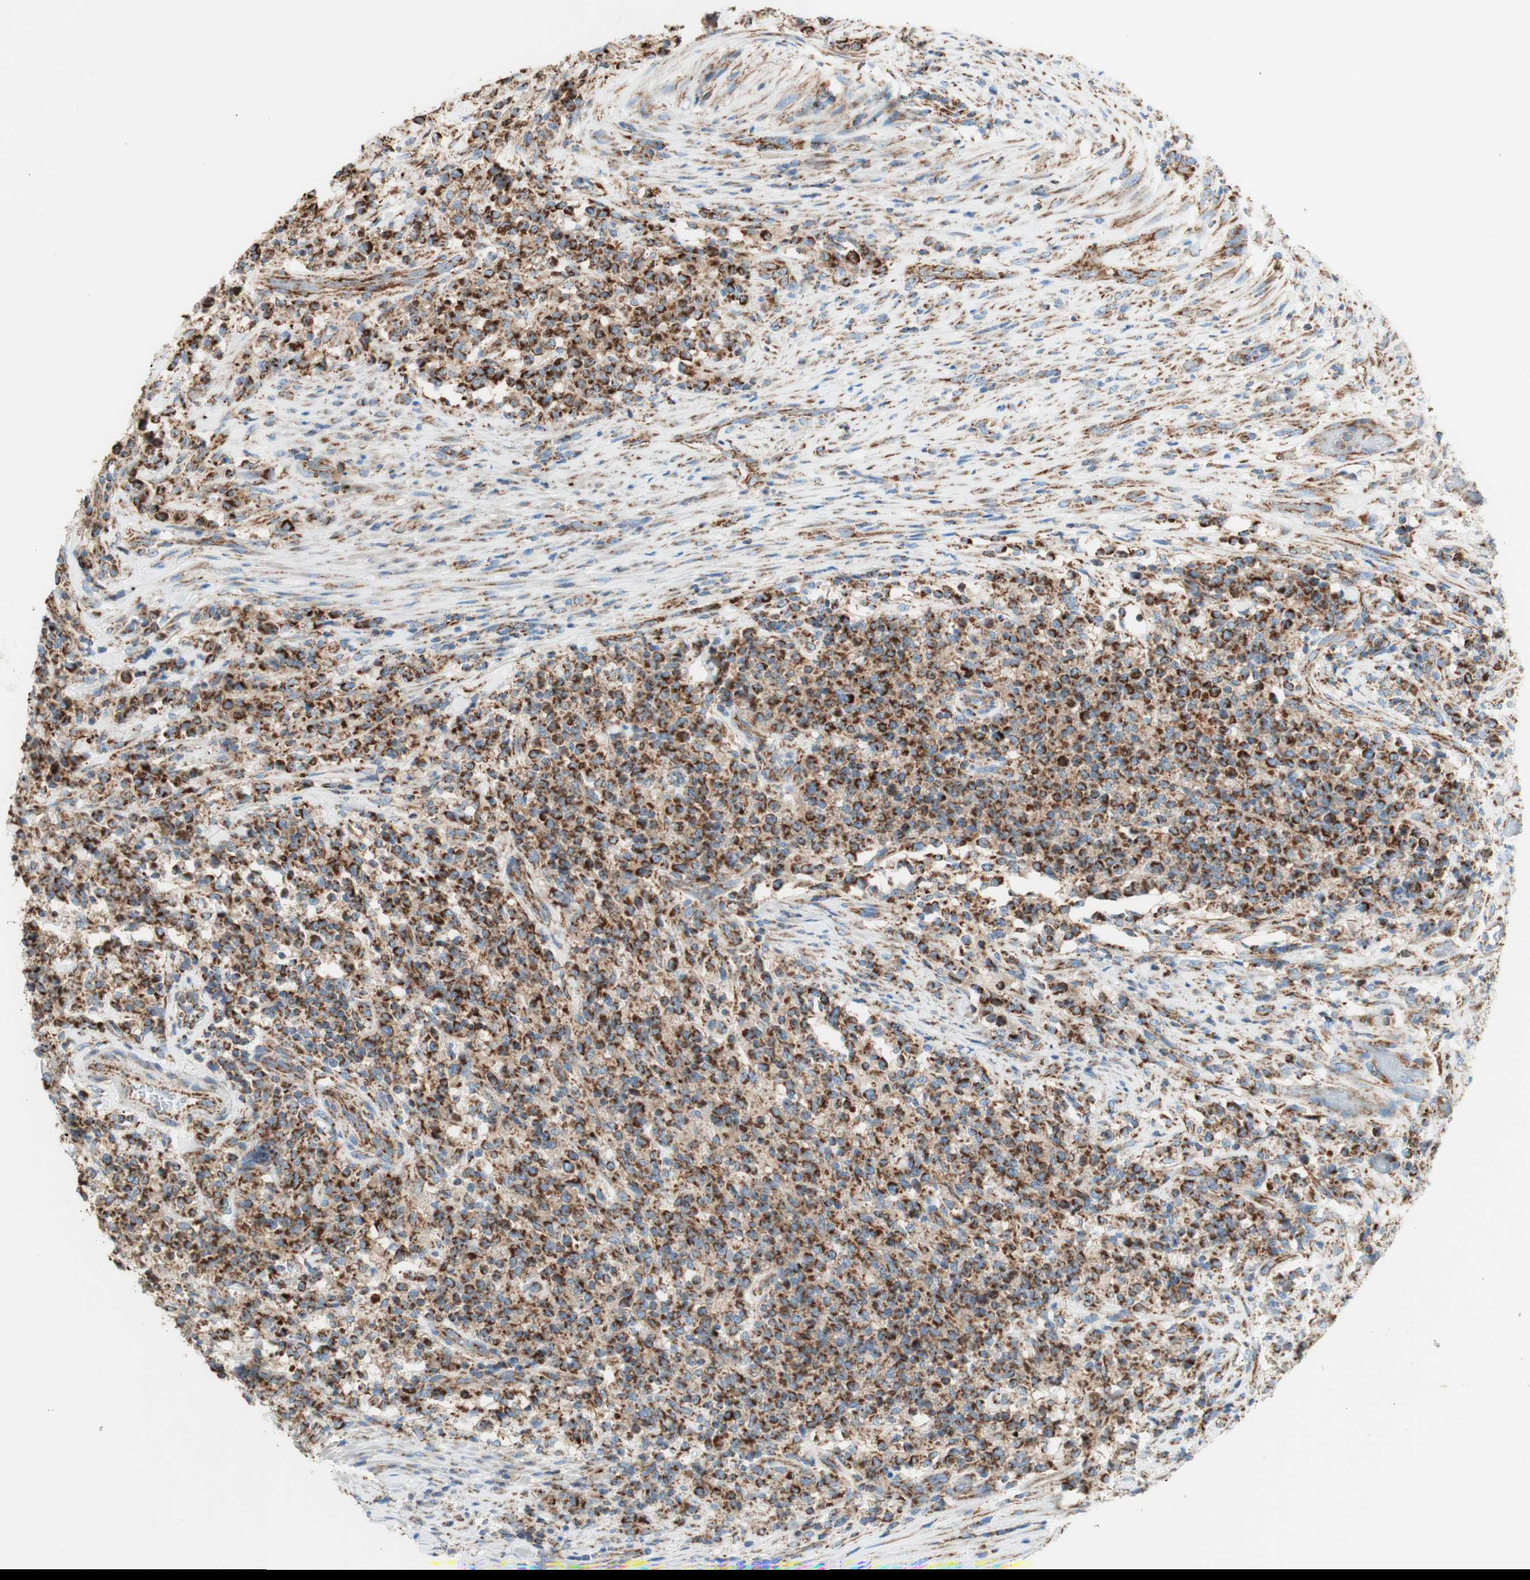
{"staining": {"intensity": "strong", "quantity": ">75%", "location": "cytoplasmic/membranous"}, "tissue": "lymphoma", "cell_type": "Tumor cells", "image_type": "cancer", "snomed": [{"axis": "morphology", "description": "Malignant lymphoma, non-Hodgkin's type, High grade"}, {"axis": "topography", "description": "Soft tissue"}], "caption": "IHC (DAB) staining of human lymphoma demonstrates strong cytoplasmic/membranous protein positivity in about >75% of tumor cells.", "gene": "TOMM20", "patient": {"sex": "male", "age": 18}}